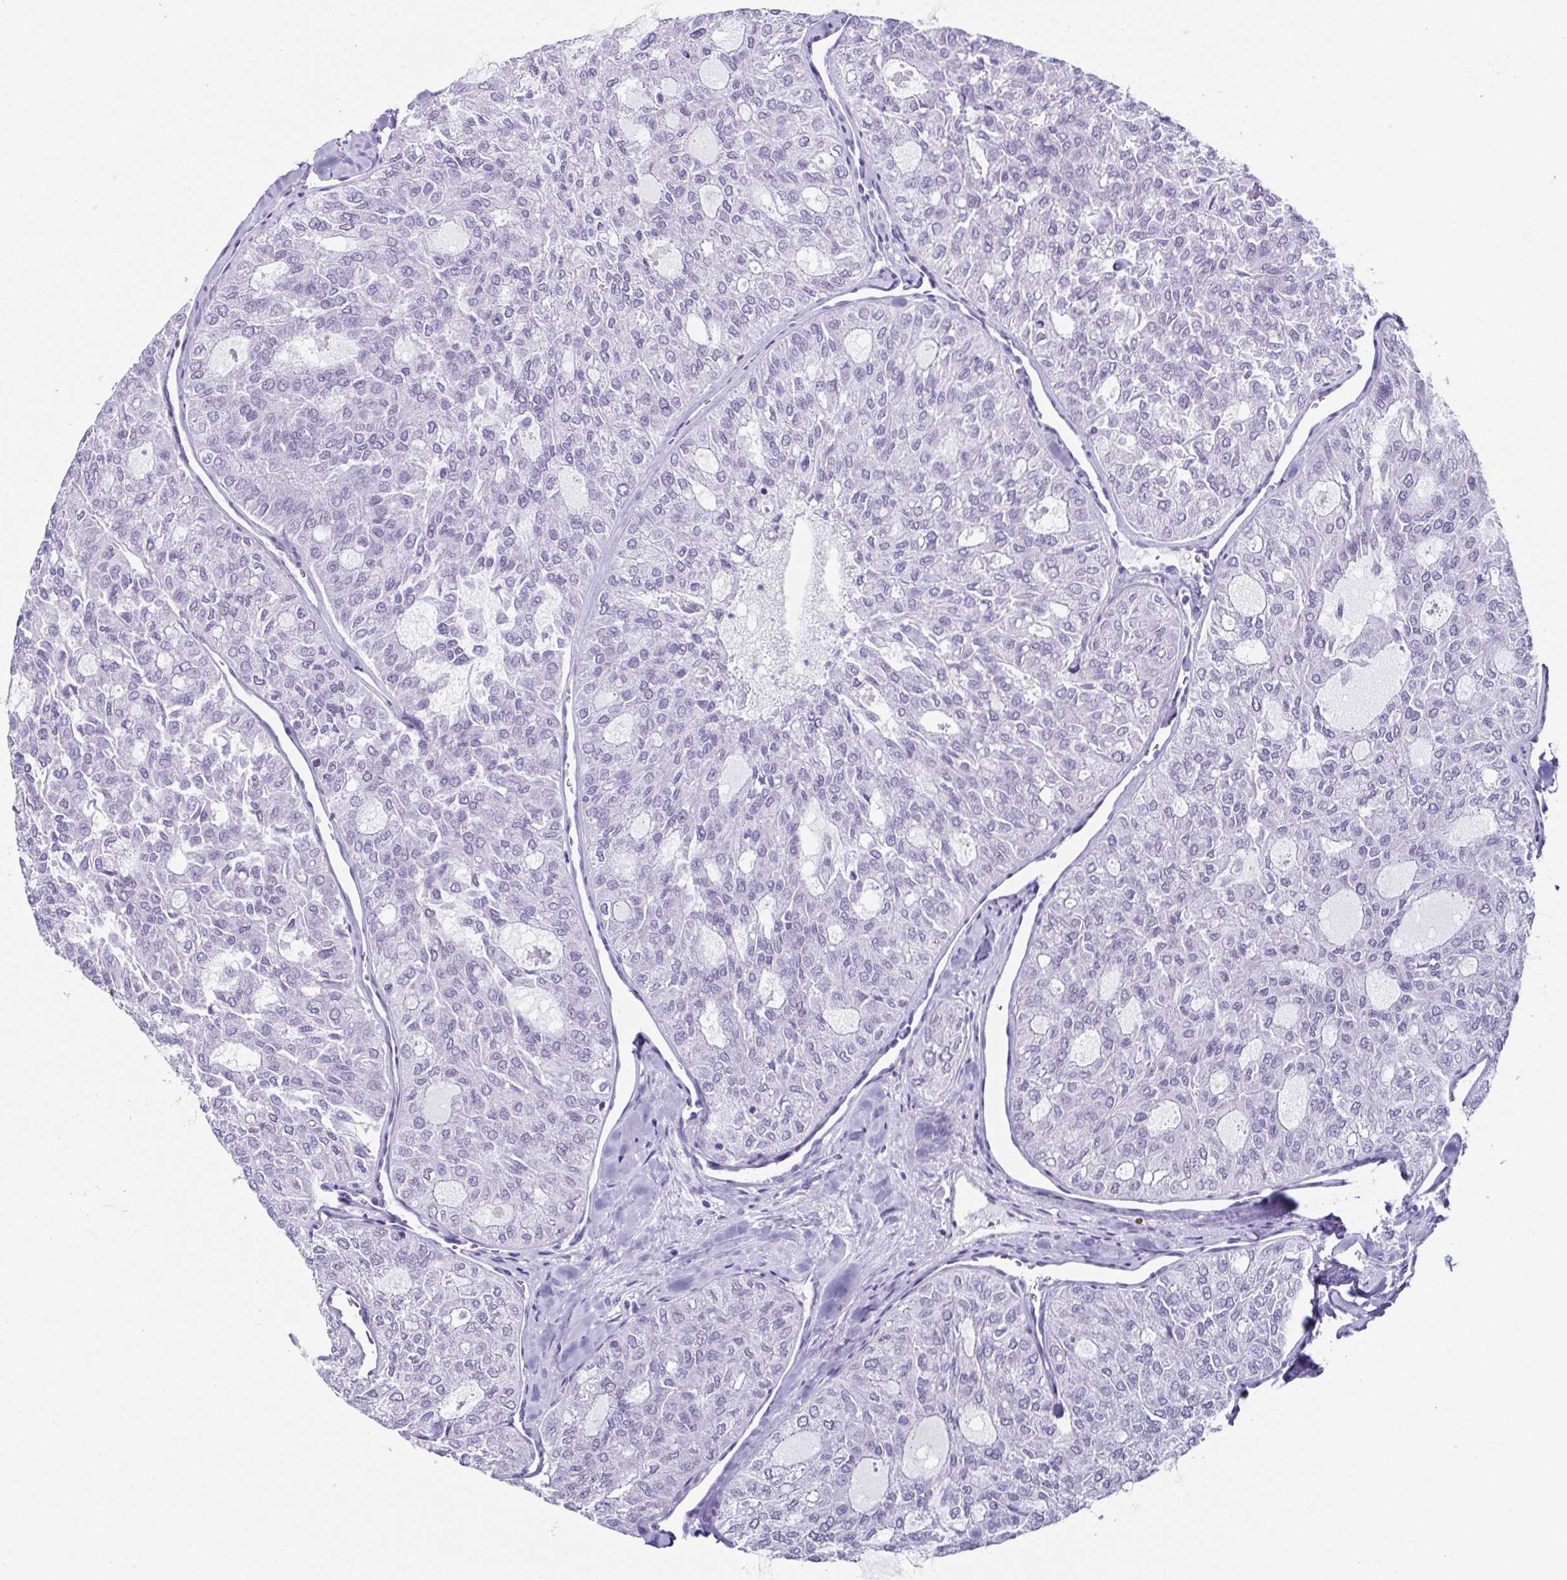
{"staining": {"intensity": "negative", "quantity": "none", "location": "none"}, "tissue": "thyroid cancer", "cell_type": "Tumor cells", "image_type": "cancer", "snomed": [{"axis": "morphology", "description": "Follicular adenoma carcinoma, NOS"}, {"axis": "topography", "description": "Thyroid gland"}], "caption": "Micrograph shows no protein expression in tumor cells of thyroid cancer (follicular adenoma carcinoma) tissue.", "gene": "ESX1", "patient": {"sex": "male", "age": 75}}